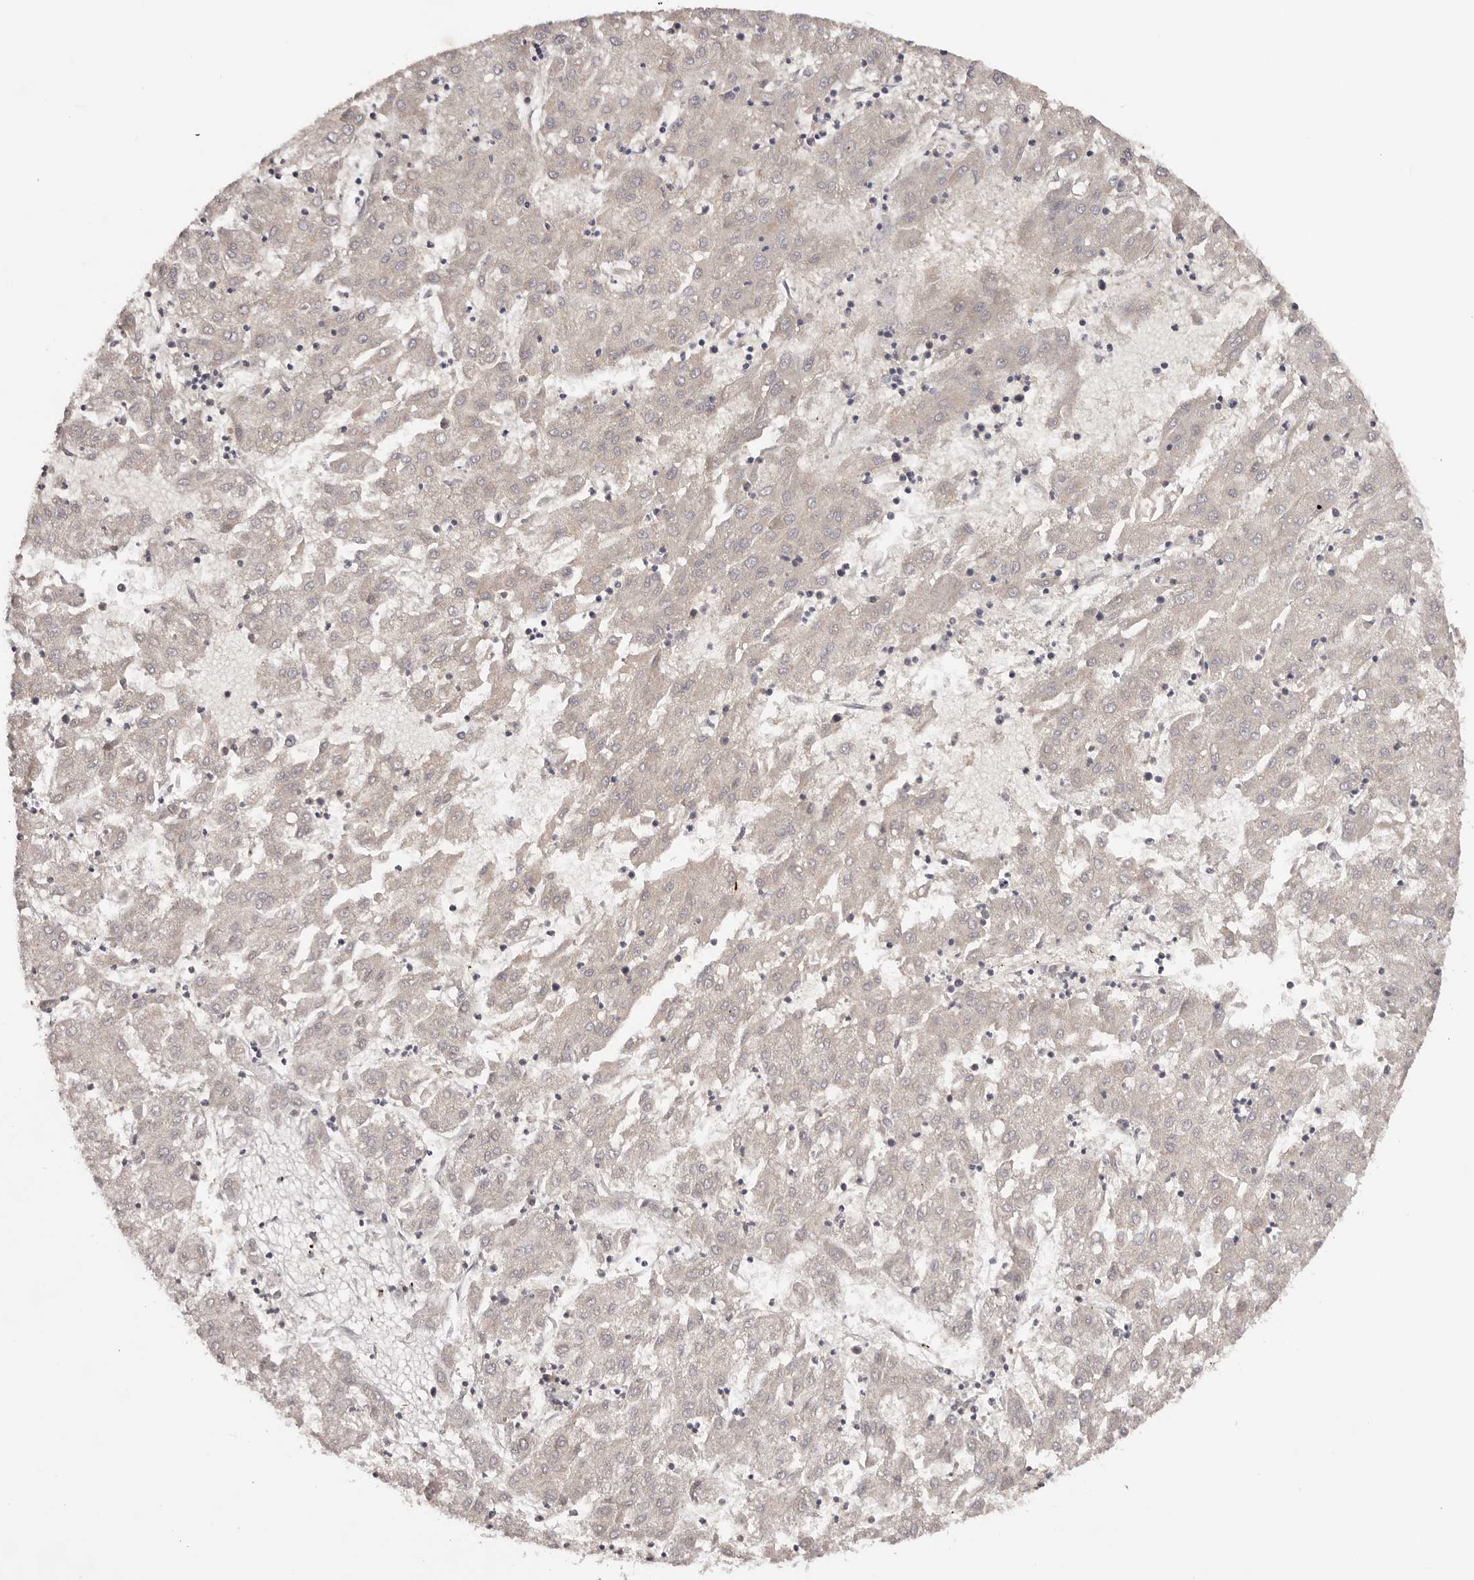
{"staining": {"intensity": "negative", "quantity": "none", "location": "none"}, "tissue": "liver cancer", "cell_type": "Tumor cells", "image_type": "cancer", "snomed": [{"axis": "morphology", "description": "Carcinoma, Hepatocellular, NOS"}, {"axis": "topography", "description": "Liver"}], "caption": "Histopathology image shows no protein positivity in tumor cells of hepatocellular carcinoma (liver) tissue.", "gene": "CCDC190", "patient": {"sex": "male", "age": 72}}